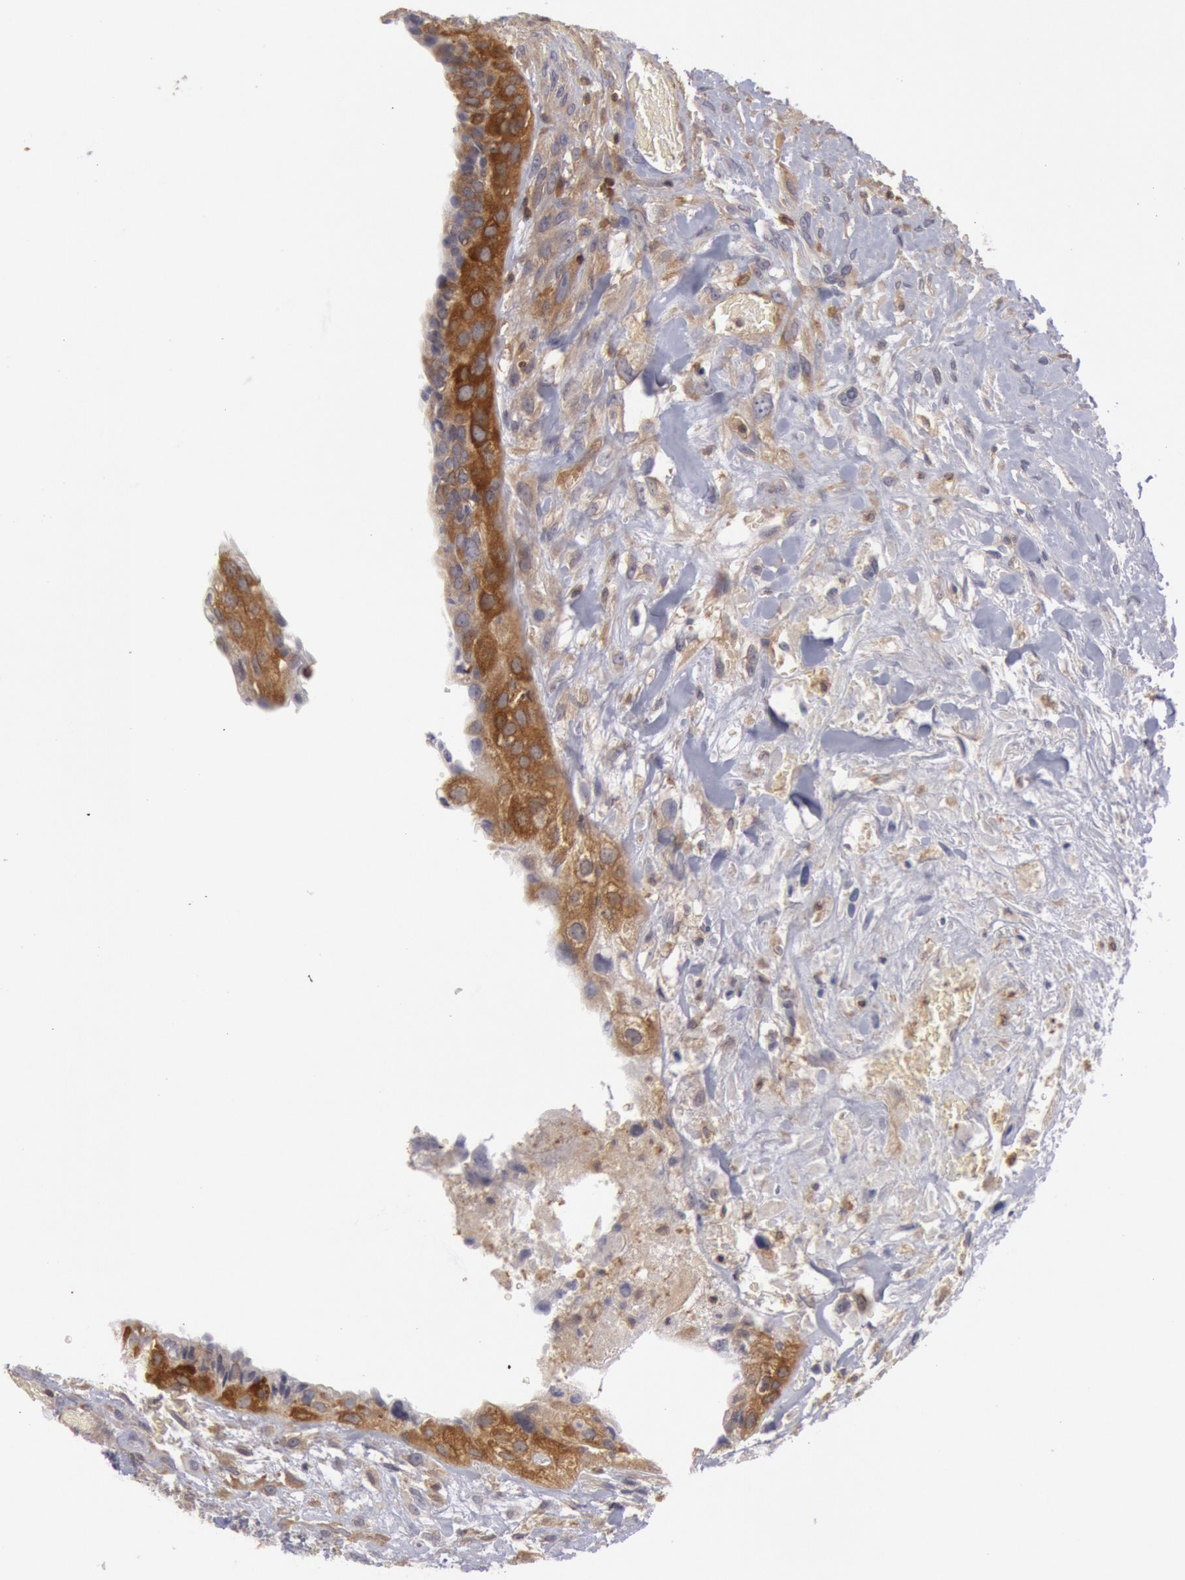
{"staining": {"intensity": "moderate", "quantity": ">75%", "location": "cytoplasmic/membranous"}, "tissue": "breast cancer", "cell_type": "Tumor cells", "image_type": "cancer", "snomed": [{"axis": "morphology", "description": "Neoplasm, malignant, NOS"}, {"axis": "topography", "description": "Breast"}], "caption": "The micrograph displays immunohistochemical staining of breast neoplasm (malignant). There is moderate cytoplasmic/membranous positivity is appreciated in about >75% of tumor cells.", "gene": "IKBKB", "patient": {"sex": "female", "age": 50}}